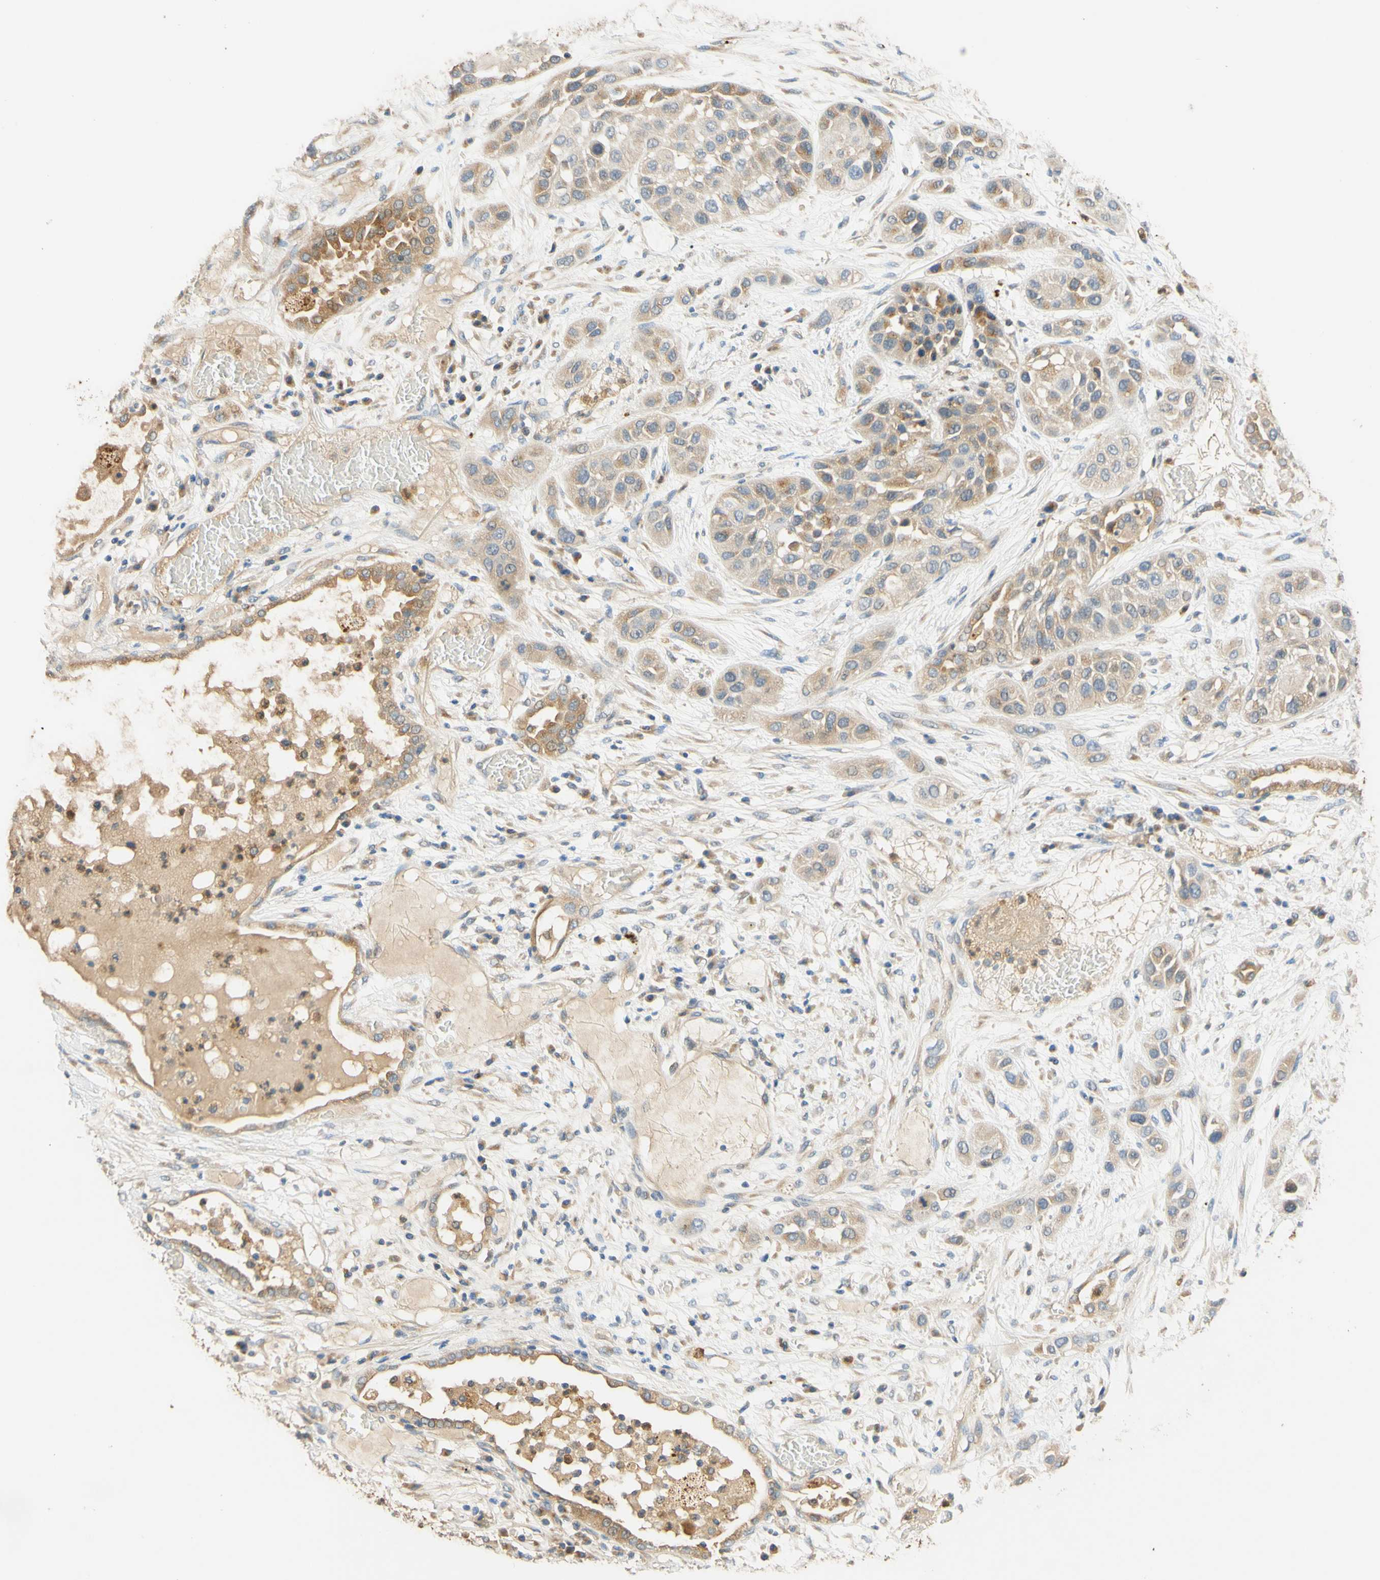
{"staining": {"intensity": "weak", "quantity": ">75%", "location": "cytoplasmic/membranous"}, "tissue": "lung cancer", "cell_type": "Tumor cells", "image_type": "cancer", "snomed": [{"axis": "morphology", "description": "Squamous cell carcinoma, NOS"}, {"axis": "topography", "description": "Lung"}], "caption": "Lung cancer (squamous cell carcinoma) stained for a protein (brown) demonstrates weak cytoplasmic/membranous positive expression in approximately >75% of tumor cells.", "gene": "ENTREP2", "patient": {"sex": "male", "age": 71}}